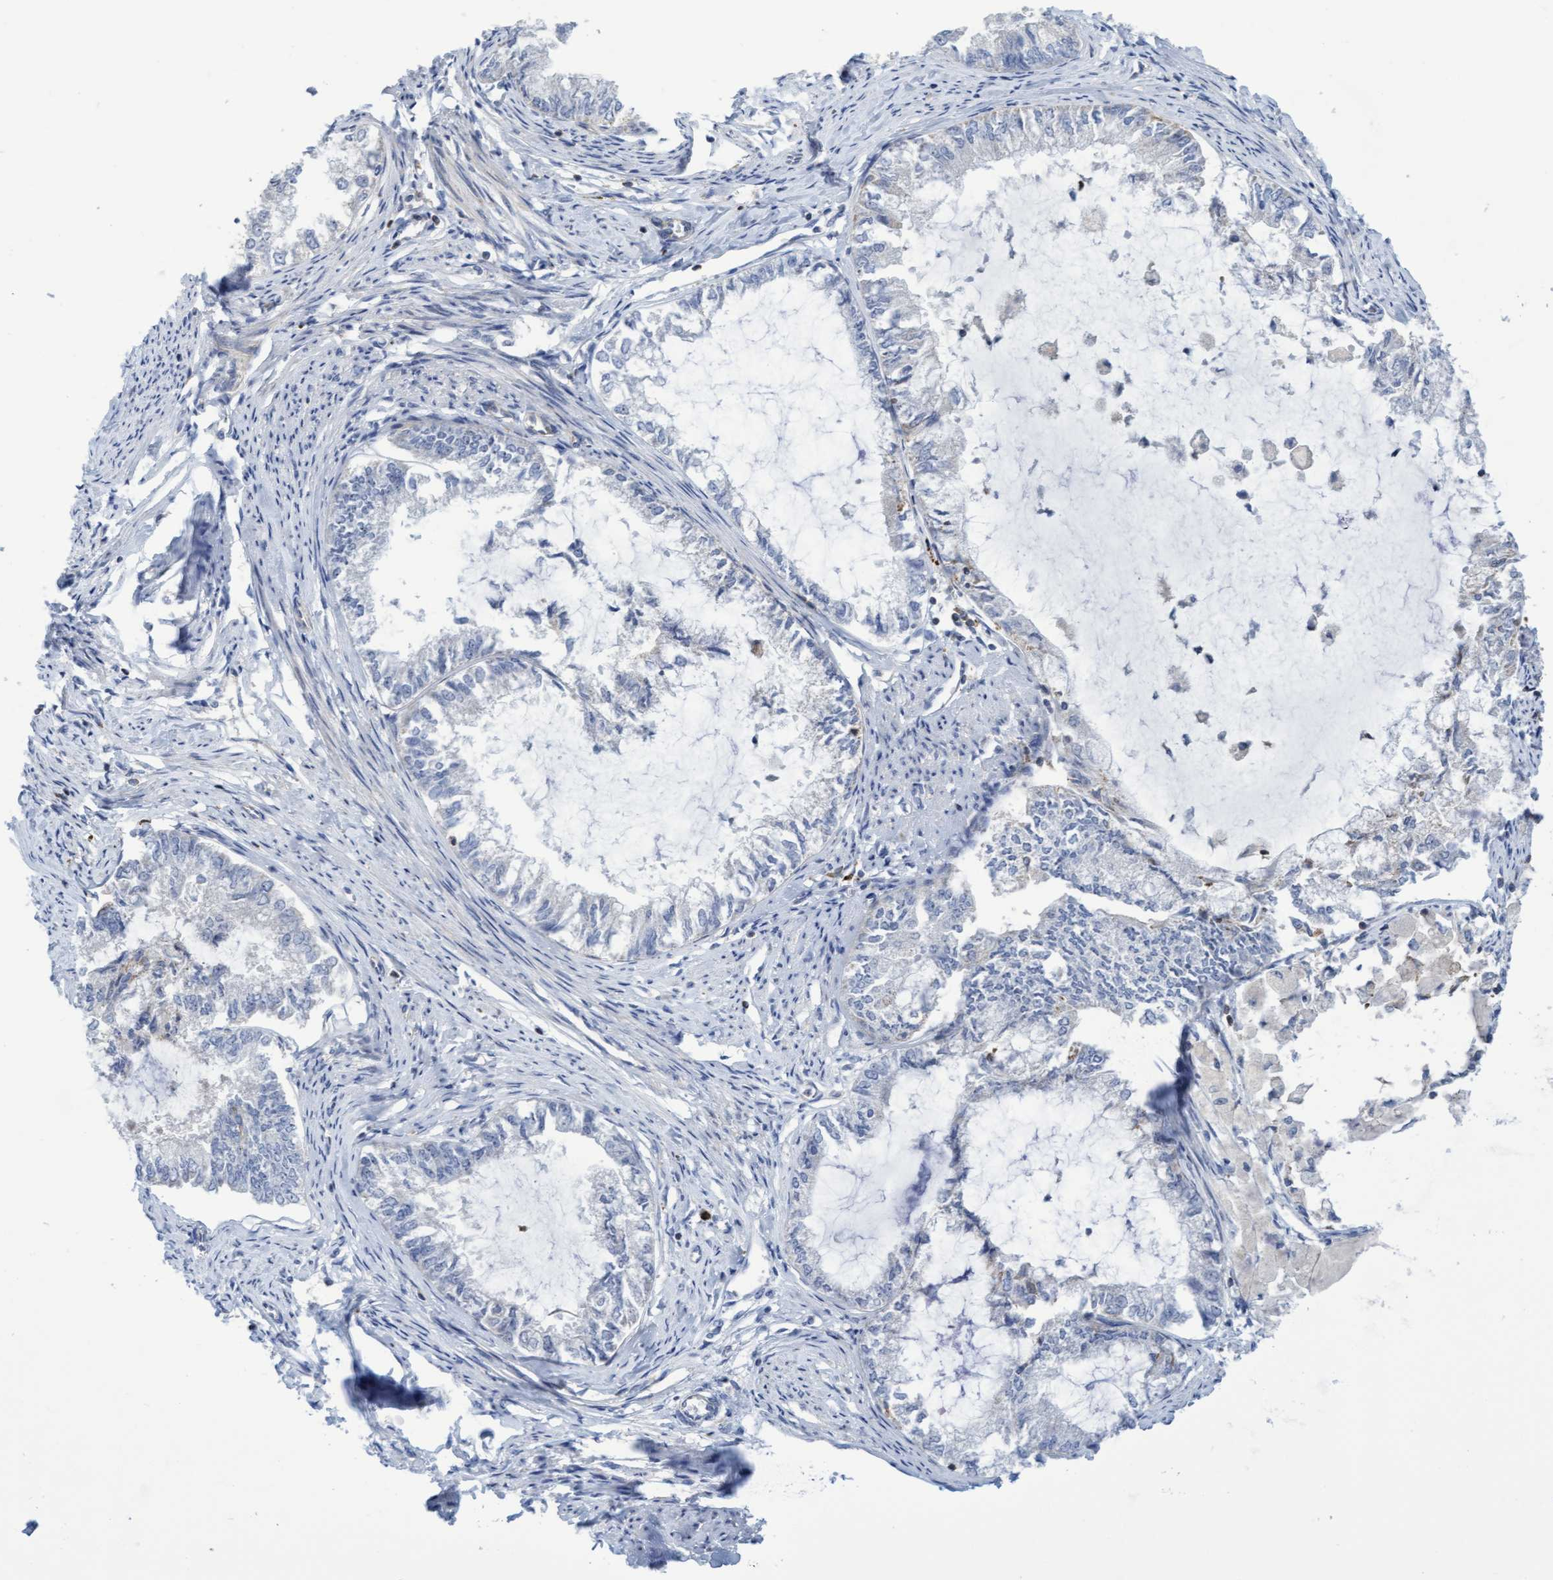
{"staining": {"intensity": "negative", "quantity": "none", "location": "none"}, "tissue": "endometrial cancer", "cell_type": "Tumor cells", "image_type": "cancer", "snomed": [{"axis": "morphology", "description": "Adenocarcinoma, NOS"}, {"axis": "topography", "description": "Endometrium"}], "caption": "Endometrial cancer (adenocarcinoma) was stained to show a protein in brown. There is no significant expression in tumor cells.", "gene": "FNBP1", "patient": {"sex": "female", "age": 86}}